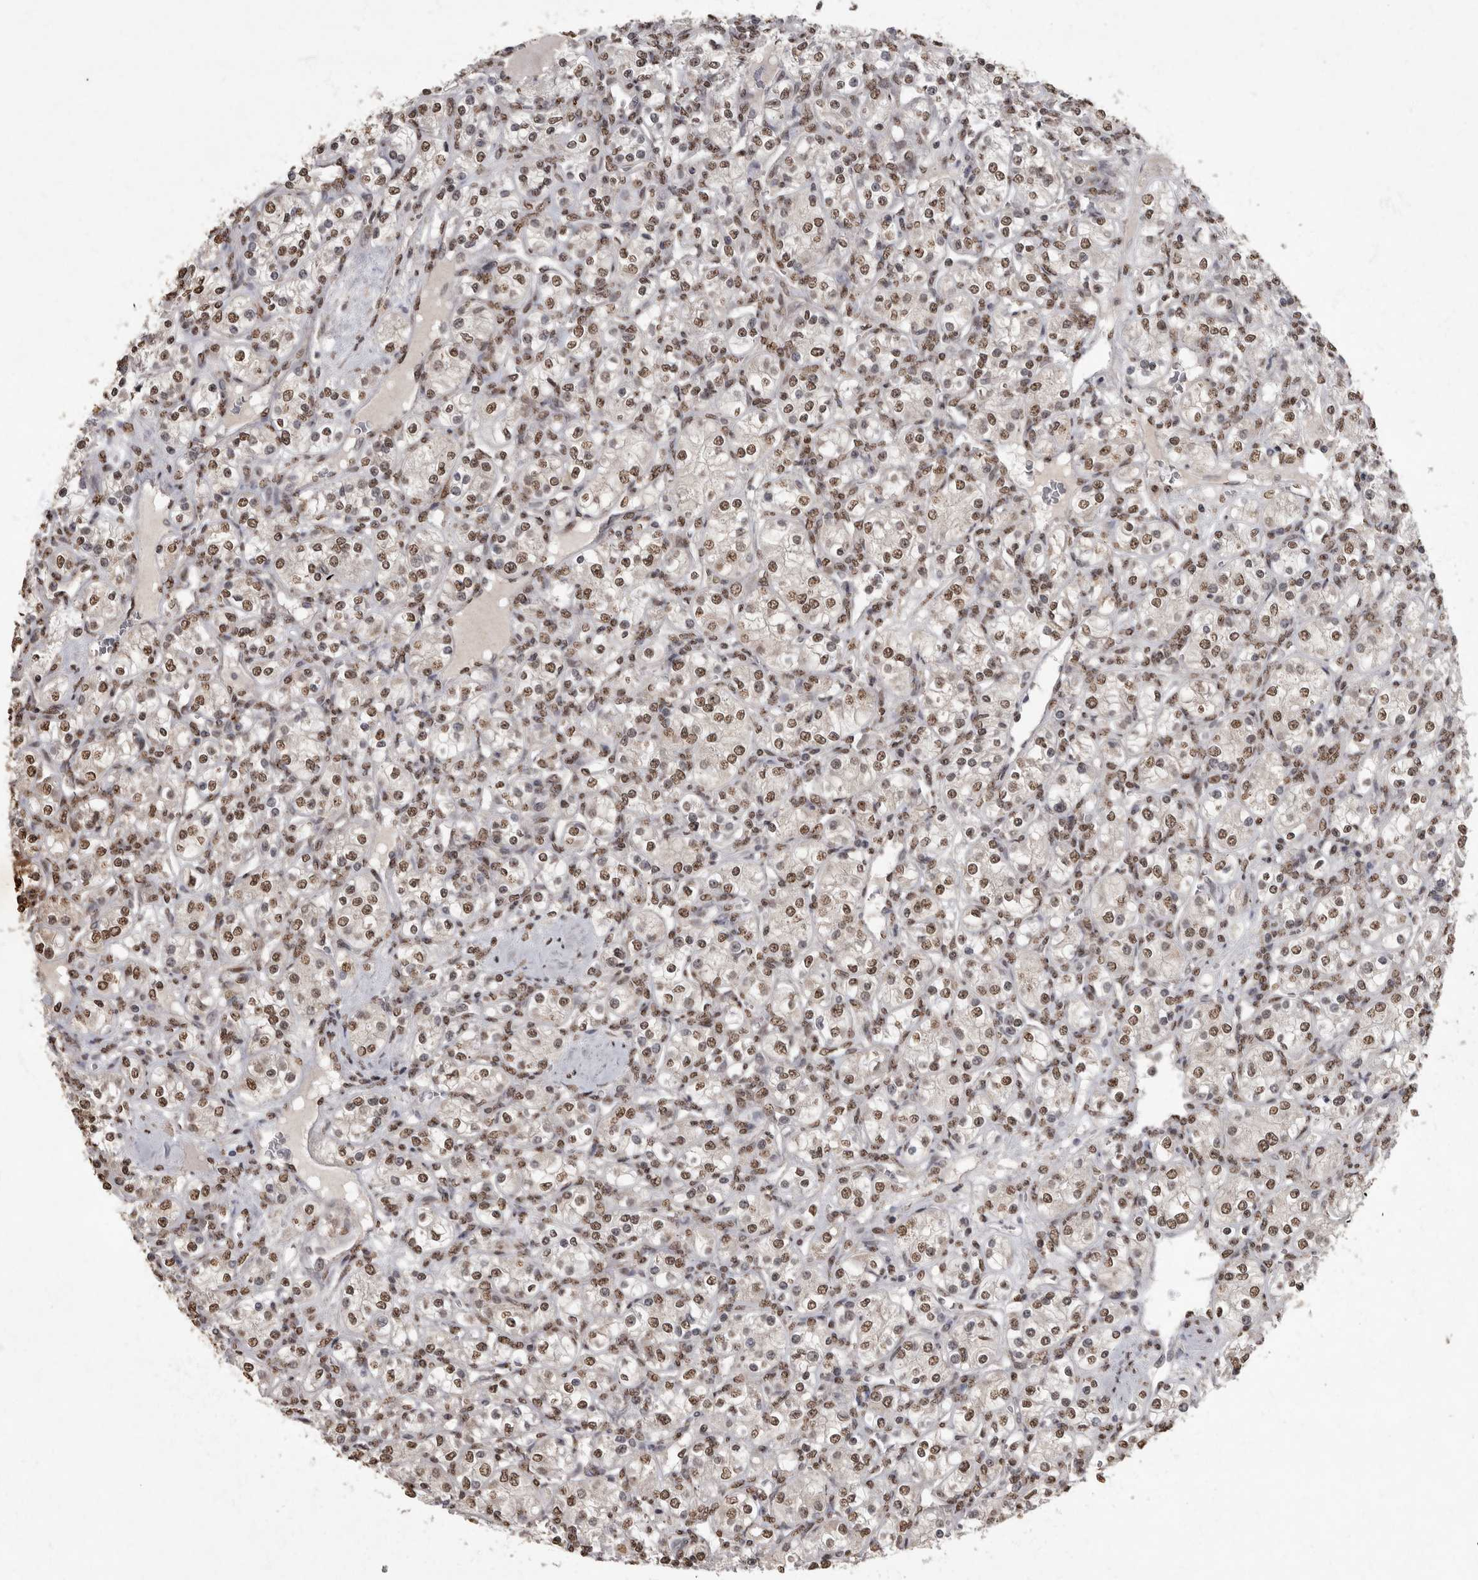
{"staining": {"intensity": "moderate", "quantity": ">75%", "location": "nuclear"}, "tissue": "renal cancer", "cell_type": "Tumor cells", "image_type": "cancer", "snomed": [{"axis": "morphology", "description": "Adenocarcinoma, NOS"}, {"axis": "topography", "description": "Kidney"}], "caption": "Immunohistochemistry of adenocarcinoma (renal) demonstrates medium levels of moderate nuclear staining in about >75% of tumor cells.", "gene": "NBL1", "patient": {"sex": "male", "age": 77}}